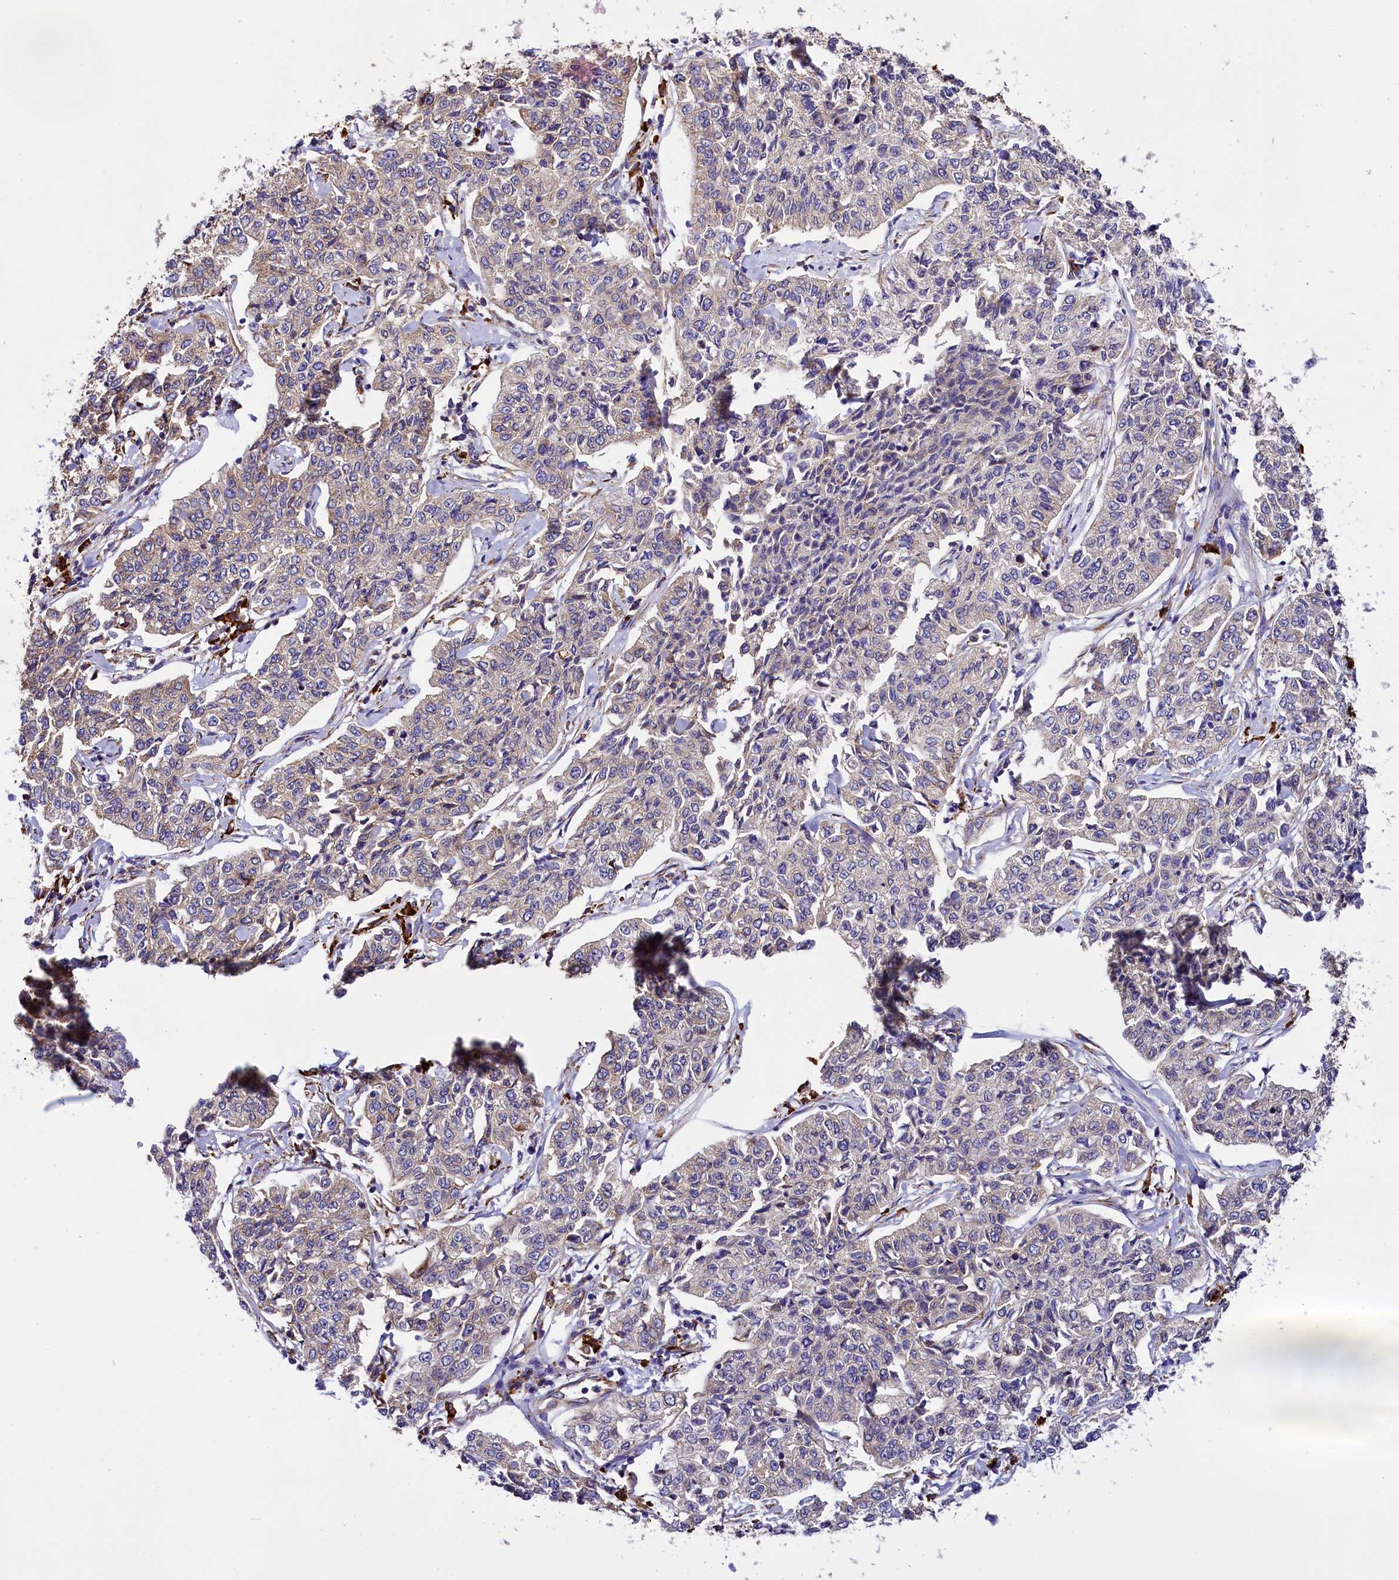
{"staining": {"intensity": "weak", "quantity": "<25%", "location": "cytoplasmic/membranous"}, "tissue": "cervical cancer", "cell_type": "Tumor cells", "image_type": "cancer", "snomed": [{"axis": "morphology", "description": "Squamous cell carcinoma, NOS"}, {"axis": "topography", "description": "Cervix"}], "caption": "Immunohistochemistry micrograph of neoplastic tissue: cervical squamous cell carcinoma stained with DAB (3,3'-diaminobenzidine) reveals no significant protein staining in tumor cells.", "gene": "CAPS2", "patient": {"sex": "female", "age": 35}}